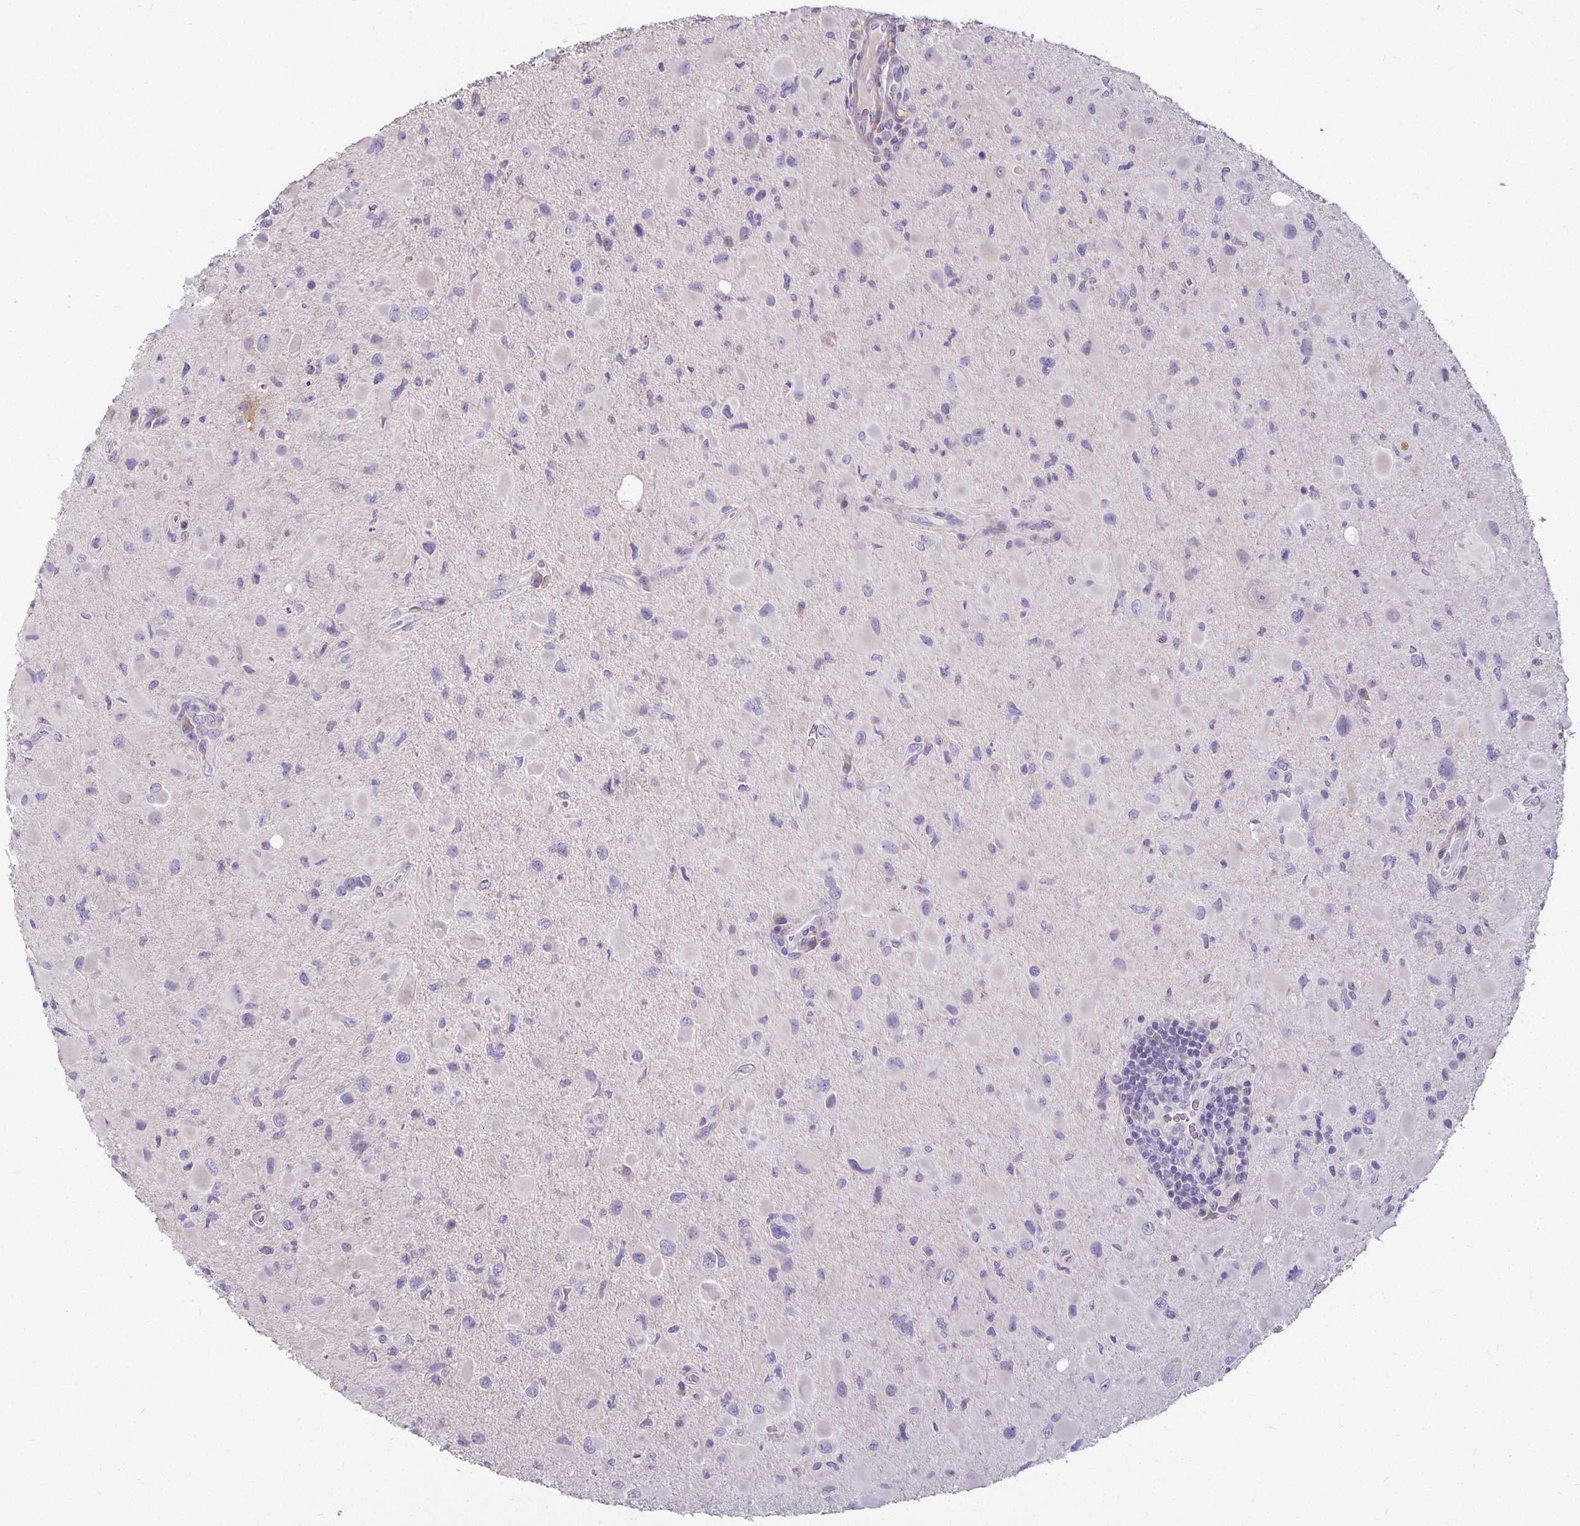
{"staining": {"intensity": "negative", "quantity": "none", "location": "none"}, "tissue": "glioma", "cell_type": "Tumor cells", "image_type": "cancer", "snomed": [{"axis": "morphology", "description": "Glioma, malignant, Low grade"}, {"axis": "topography", "description": "Brain"}], "caption": "There is no significant positivity in tumor cells of low-grade glioma (malignant).", "gene": "CA12", "patient": {"sex": "female", "age": 32}}